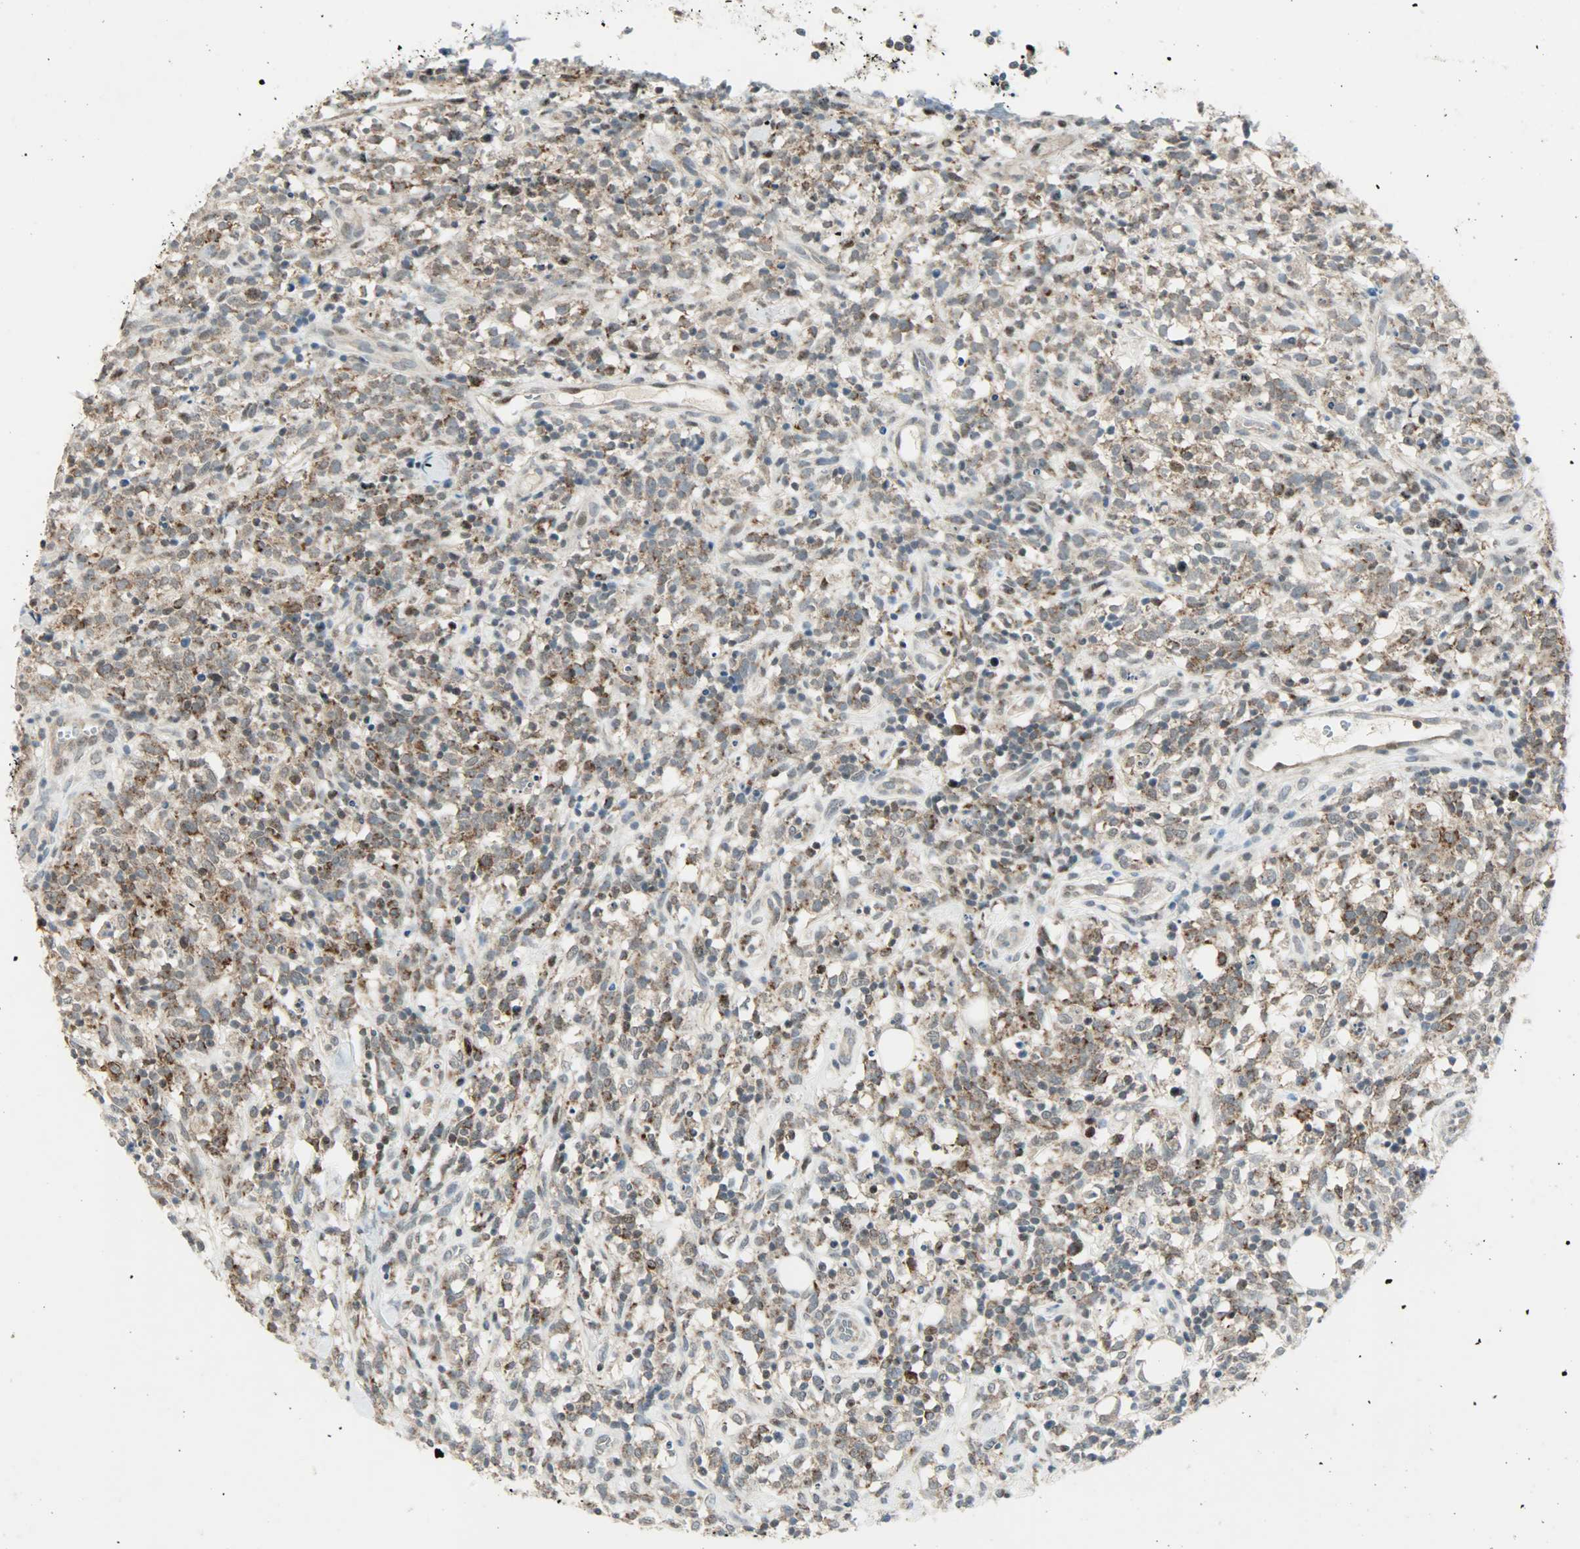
{"staining": {"intensity": "moderate", "quantity": ">75%", "location": "cytoplasmic/membranous"}, "tissue": "lymphoma", "cell_type": "Tumor cells", "image_type": "cancer", "snomed": [{"axis": "morphology", "description": "Malignant lymphoma, non-Hodgkin's type, High grade"}, {"axis": "topography", "description": "Lymph node"}], "caption": "A medium amount of moderate cytoplasmic/membranous positivity is present in about >75% of tumor cells in lymphoma tissue.", "gene": "IL15", "patient": {"sex": "female", "age": 73}}